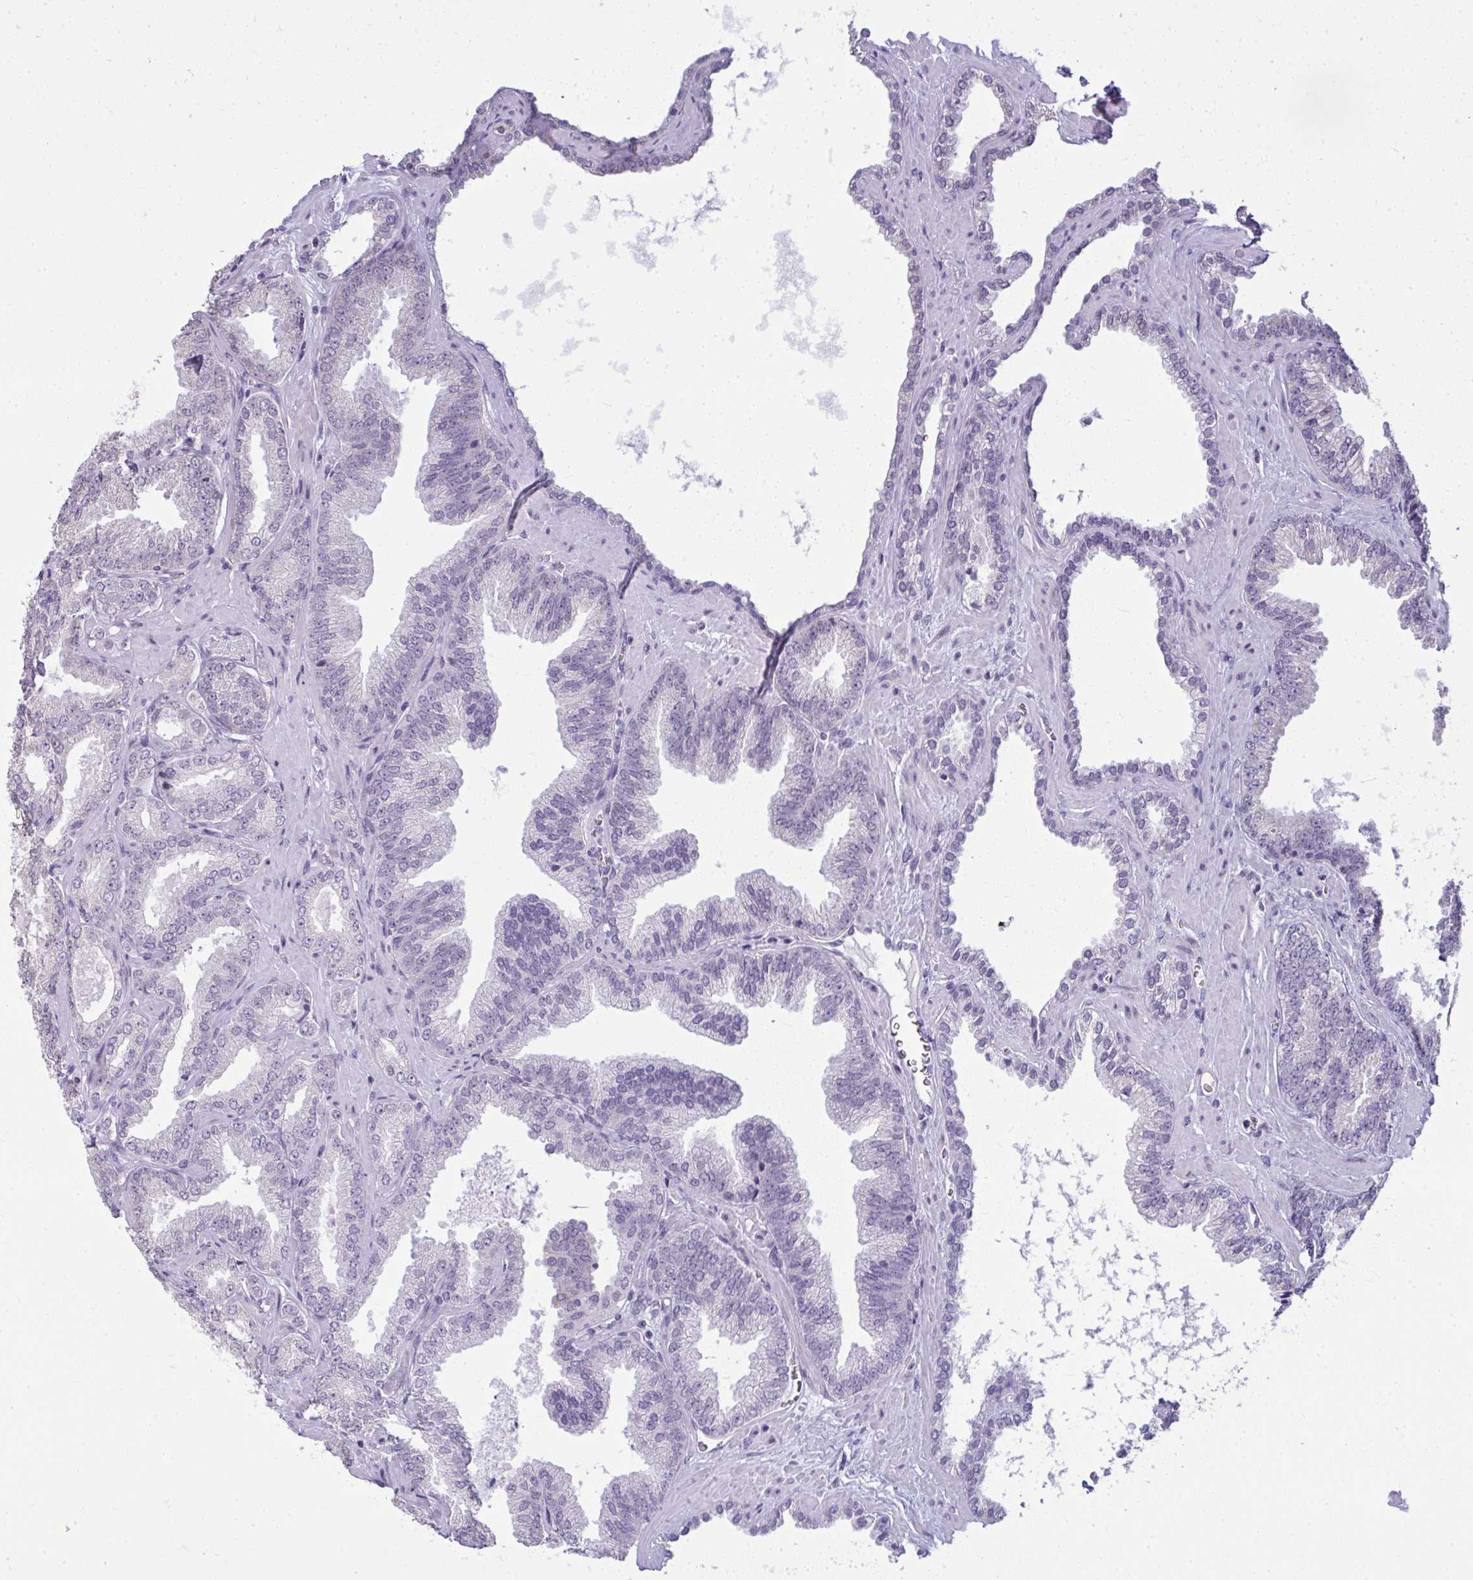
{"staining": {"intensity": "negative", "quantity": "none", "location": "none"}, "tissue": "prostate cancer", "cell_type": "Tumor cells", "image_type": "cancer", "snomed": [{"axis": "morphology", "description": "Adenocarcinoma, High grade"}, {"axis": "topography", "description": "Prostate"}], "caption": "DAB (3,3'-diaminobenzidine) immunohistochemical staining of prostate cancer exhibits no significant positivity in tumor cells.", "gene": "NPPA", "patient": {"sex": "male", "age": 68}}